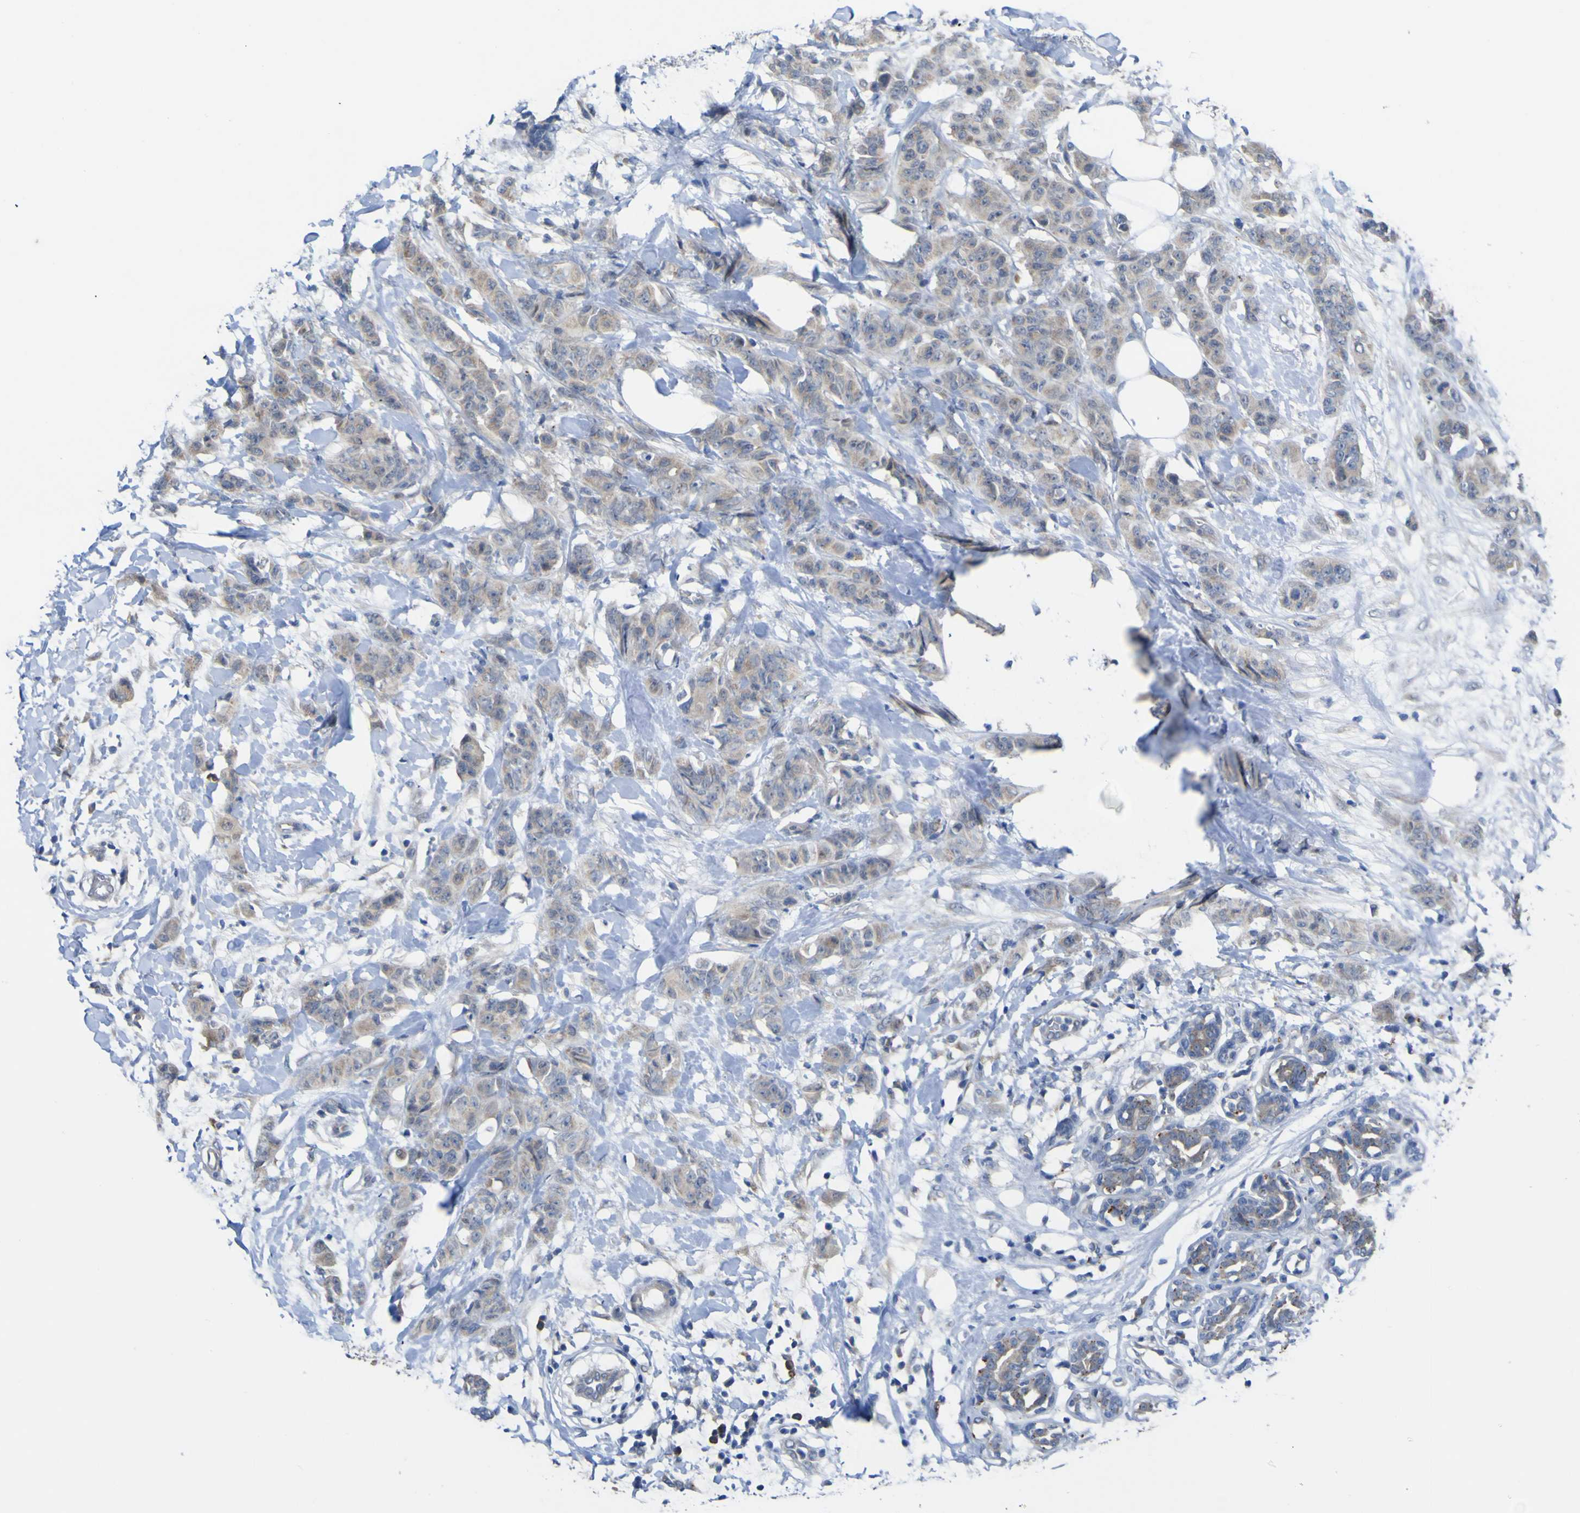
{"staining": {"intensity": "weak", "quantity": "25%-75%", "location": "cytoplasmic/membranous"}, "tissue": "breast cancer", "cell_type": "Tumor cells", "image_type": "cancer", "snomed": [{"axis": "morphology", "description": "Normal tissue, NOS"}, {"axis": "morphology", "description": "Duct carcinoma"}, {"axis": "topography", "description": "Breast"}], "caption": "Breast infiltrating ductal carcinoma stained with immunohistochemistry (IHC) reveals weak cytoplasmic/membranous positivity in about 25%-75% of tumor cells.", "gene": "TNFRSF11A", "patient": {"sex": "female", "age": 40}}